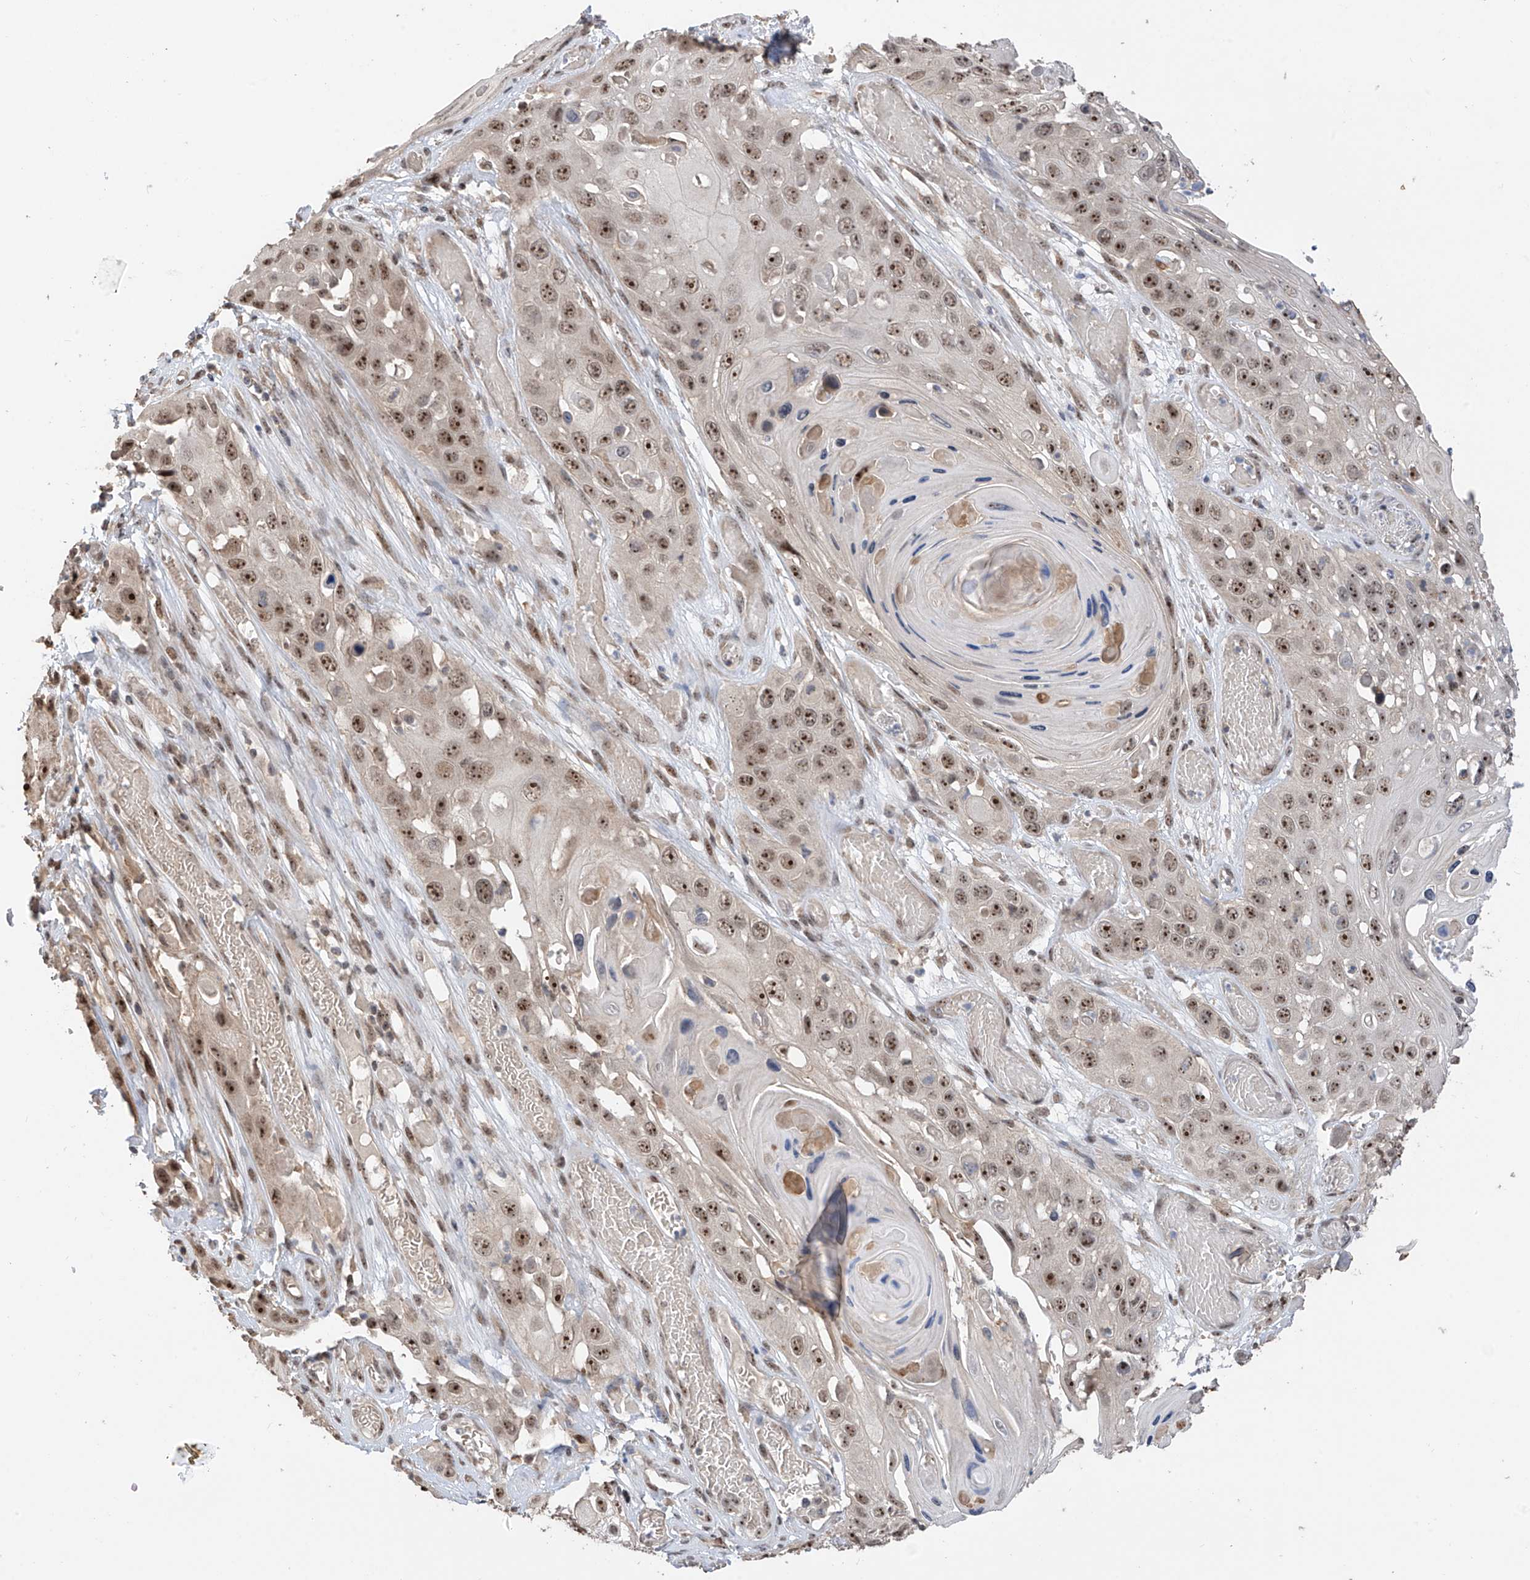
{"staining": {"intensity": "strong", "quantity": ">75%", "location": "nuclear"}, "tissue": "skin cancer", "cell_type": "Tumor cells", "image_type": "cancer", "snomed": [{"axis": "morphology", "description": "Squamous cell carcinoma, NOS"}, {"axis": "topography", "description": "Skin"}], "caption": "A brown stain shows strong nuclear staining of a protein in human skin cancer (squamous cell carcinoma) tumor cells.", "gene": "C1orf131", "patient": {"sex": "male", "age": 55}}